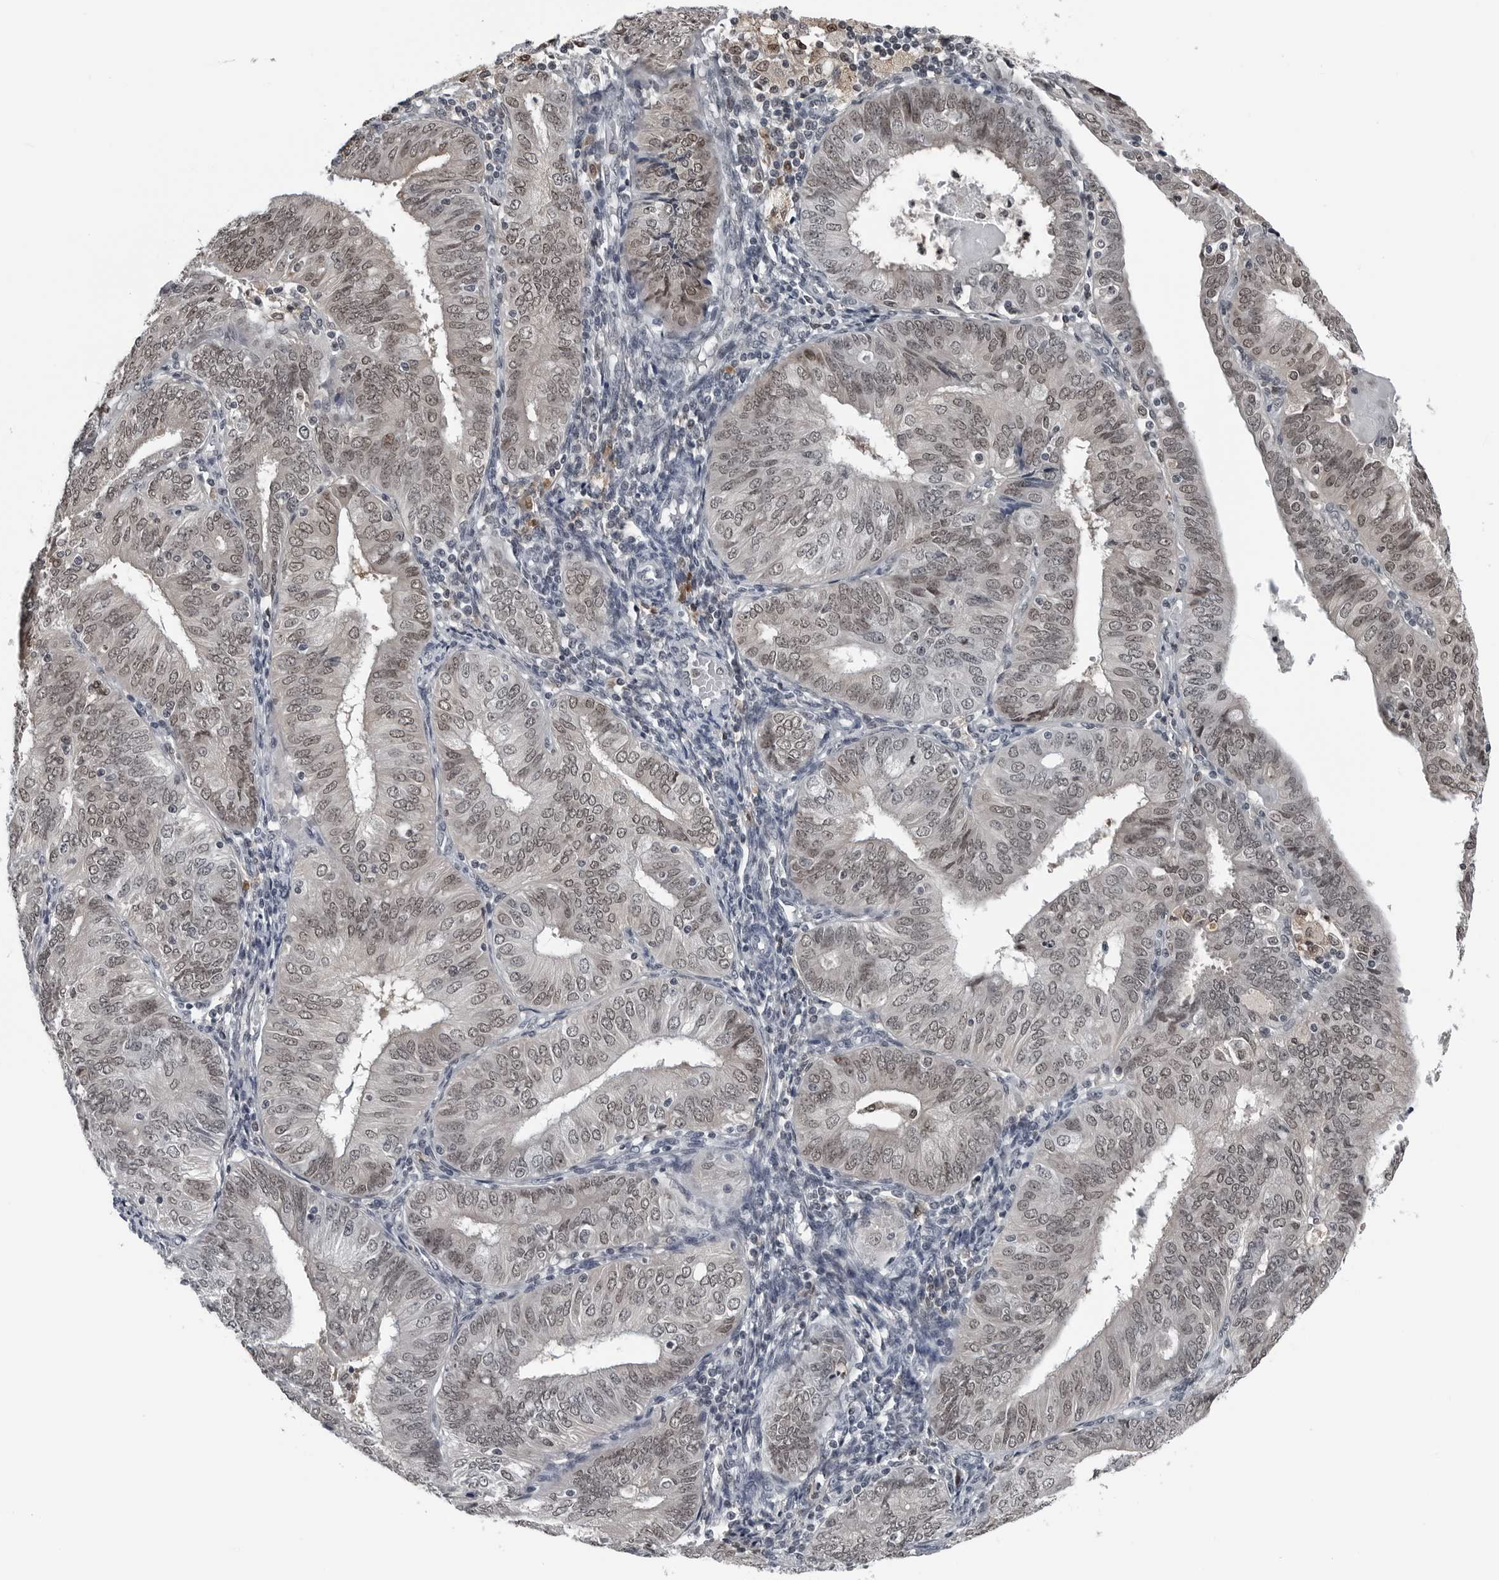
{"staining": {"intensity": "moderate", "quantity": "25%-75%", "location": "nuclear"}, "tissue": "endometrial cancer", "cell_type": "Tumor cells", "image_type": "cancer", "snomed": [{"axis": "morphology", "description": "Adenocarcinoma, NOS"}, {"axis": "topography", "description": "Endometrium"}], "caption": "Immunohistochemistry of adenocarcinoma (endometrial) demonstrates medium levels of moderate nuclear expression in about 25%-75% of tumor cells.", "gene": "AKR1A1", "patient": {"sex": "female", "age": 58}}